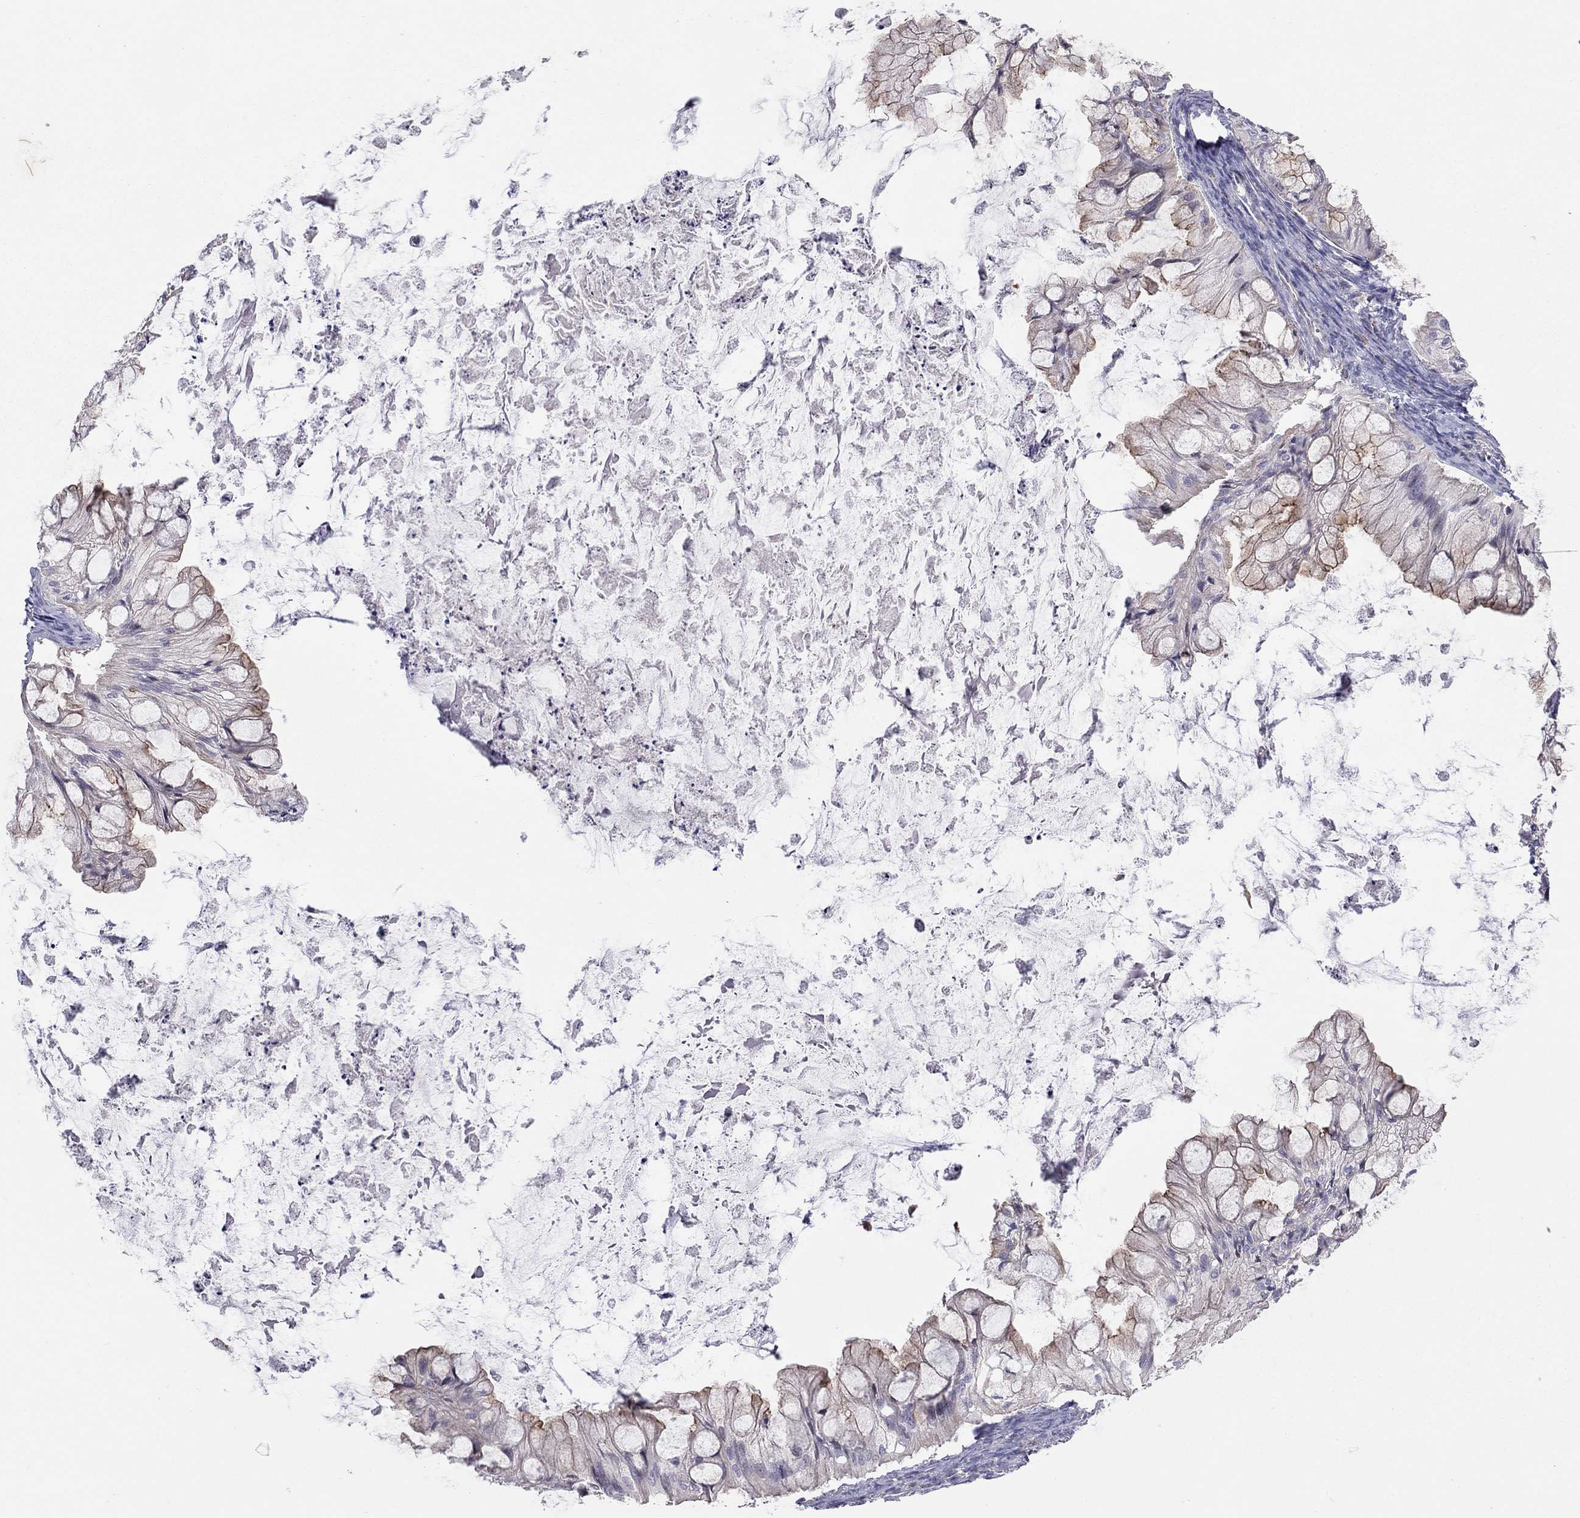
{"staining": {"intensity": "strong", "quantity": "25%-75%", "location": "cytoplasmic/membranous"}, "tissue": "ovarian cancer", "cell_type": "Tumor cells", "image_type": "cancer", "snomed": [{"axis": "morphology", "description": "Cystadenocarcinoma, mucinous, NOS"}, {"axis": "topography", "description": "Ovary"}], "caption": "High-magnification brightfield microscopy of ovarian cancer stained with DAB (3,3'-diaminobenzidine) (brown) and counterstained with hematoxylin (blue). tumor cells exhibit strong cytoplasmic/membranous staining is present in about25%-75% of cells.", "gene": "SYTL2", "patient": {"sex": "female", "age": 57}}